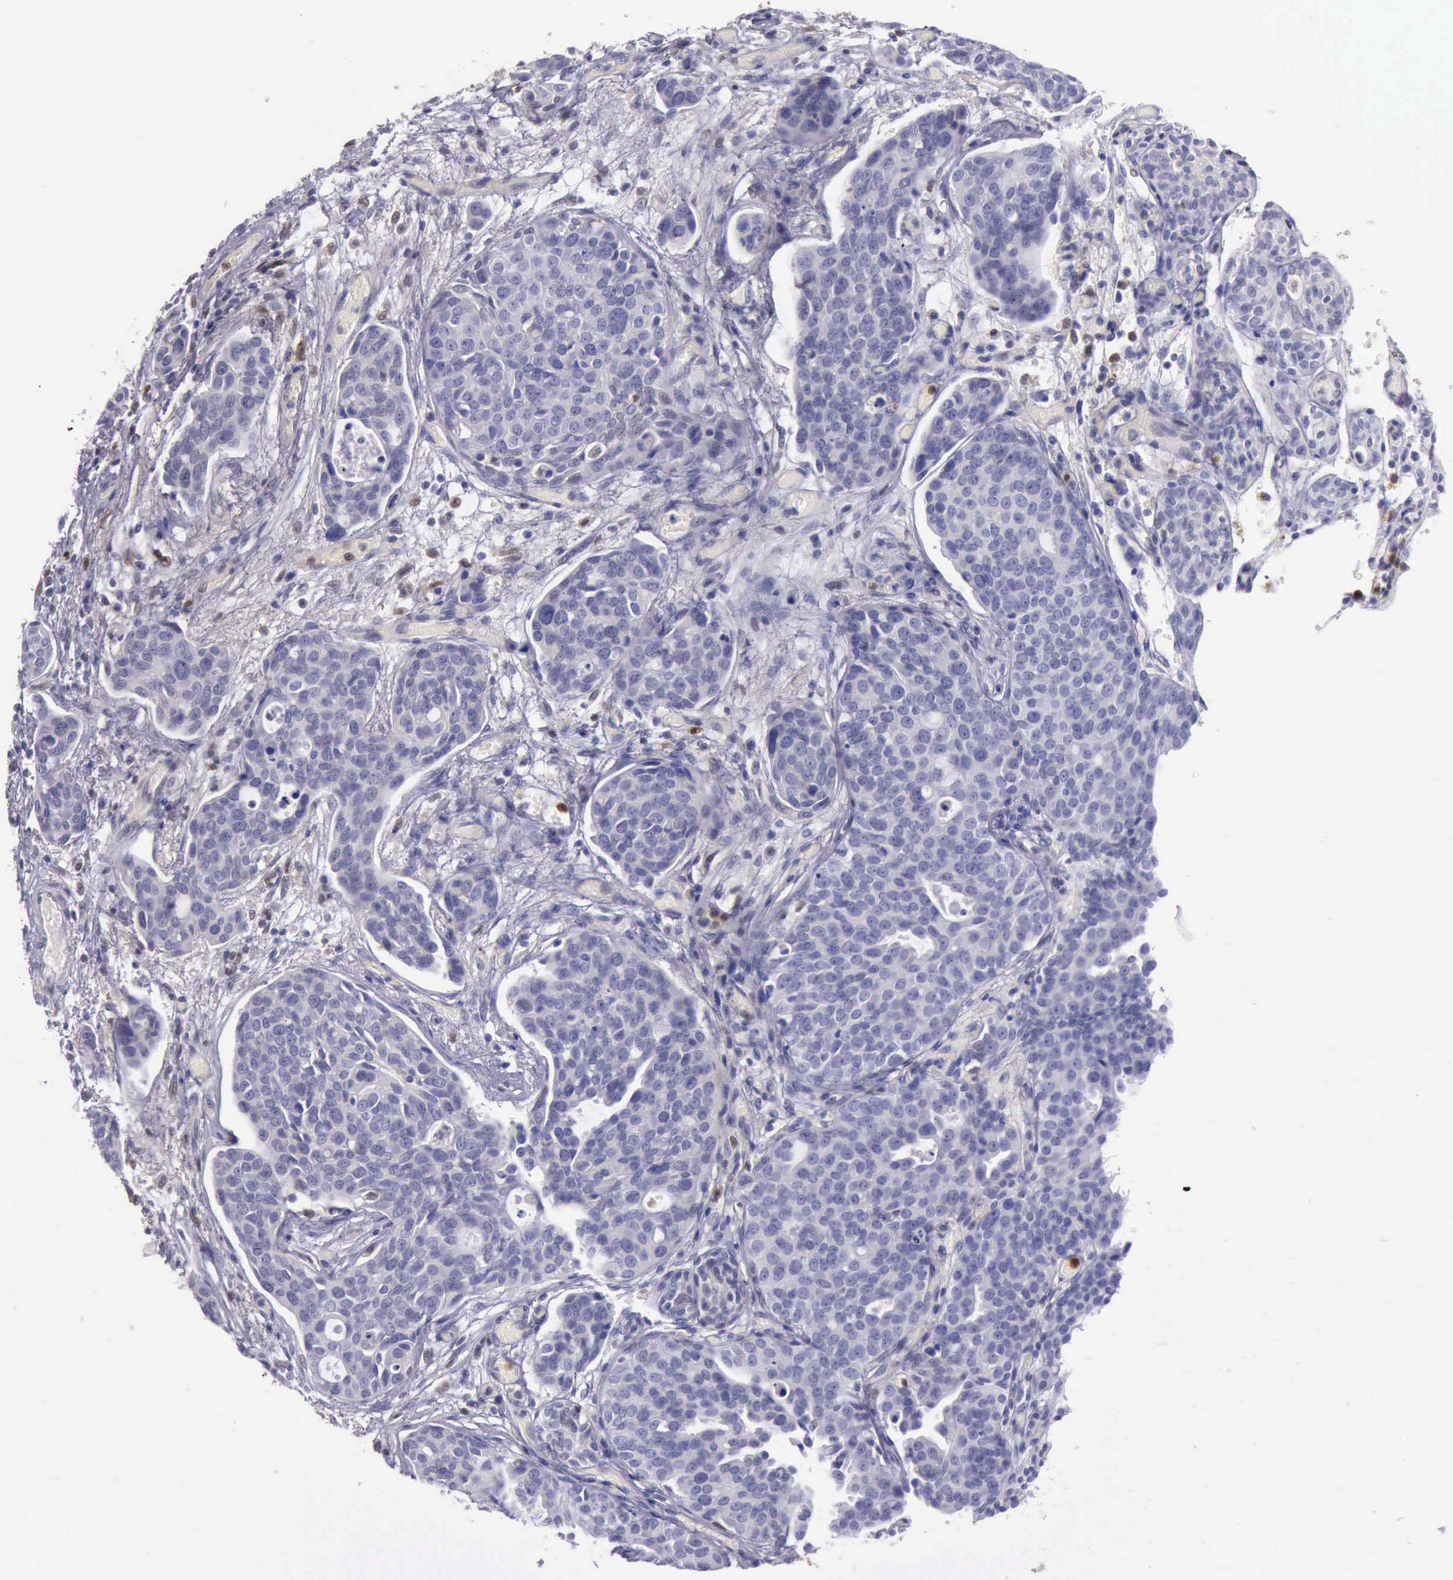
{"staining": {"intensity": "negative", "quantity": "none", "location": "none"}, "tissue": "urothelial cancer", "cell_type": "Tumor cells", "image_type": "cancer", "snomed": [{"axis": "morphology", "description": "Urothelial carcinoma, High grade"}, {"axis": "topography", "description": "Urinary bladder"}], "caption": "DAB (3,3'-diaminobenzidine) immunohistochemical staining of urothelial carcinoma (high-grade) displays no significant expression in tumor cells.", "gene": "TYMP", "patient": {"sex": "male", "age": 78}}